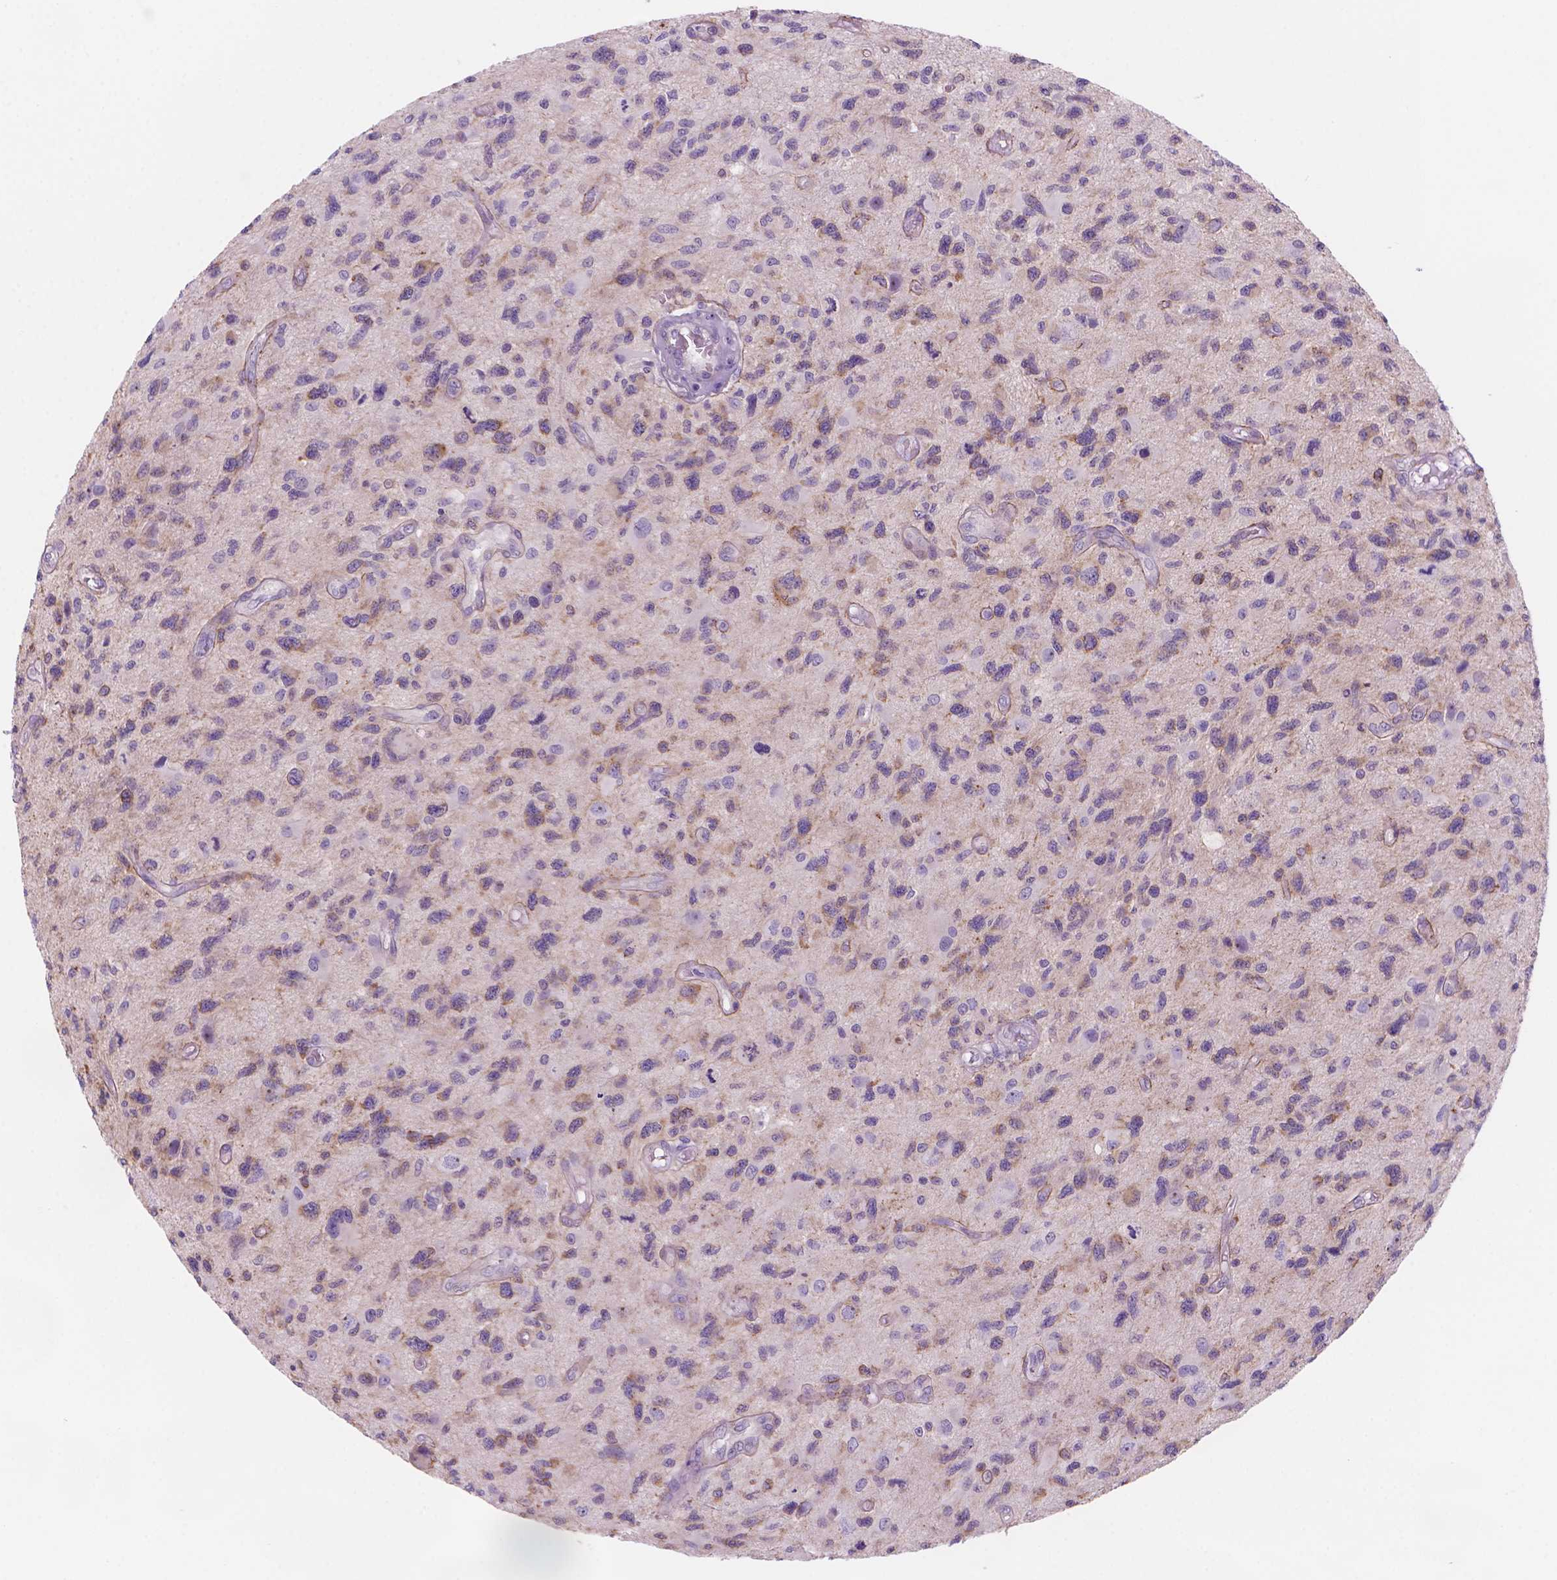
{"staining": {"intensity": "weak", "quantity": "<25%", "location": "cytoplasmic/membranous"}, "tissue": "glioma", "cell_type": "Tumor cells", "image_type": "cancer", "snomed": [{"axis": "morphology", "description": "Glioma, malignant, NOS"}, {"axis": "morphology", "description": "Glioma, malignant, High grade"}, {"axis": "topography", "description": "Brain"}], "caption": "DAB immunohistochemical staining of malignant glioma (high-grade) displays no significant expression in tumor cells.", "gene": "ENSG00000187186", "patient": {"sex": "female", "age": 71}}